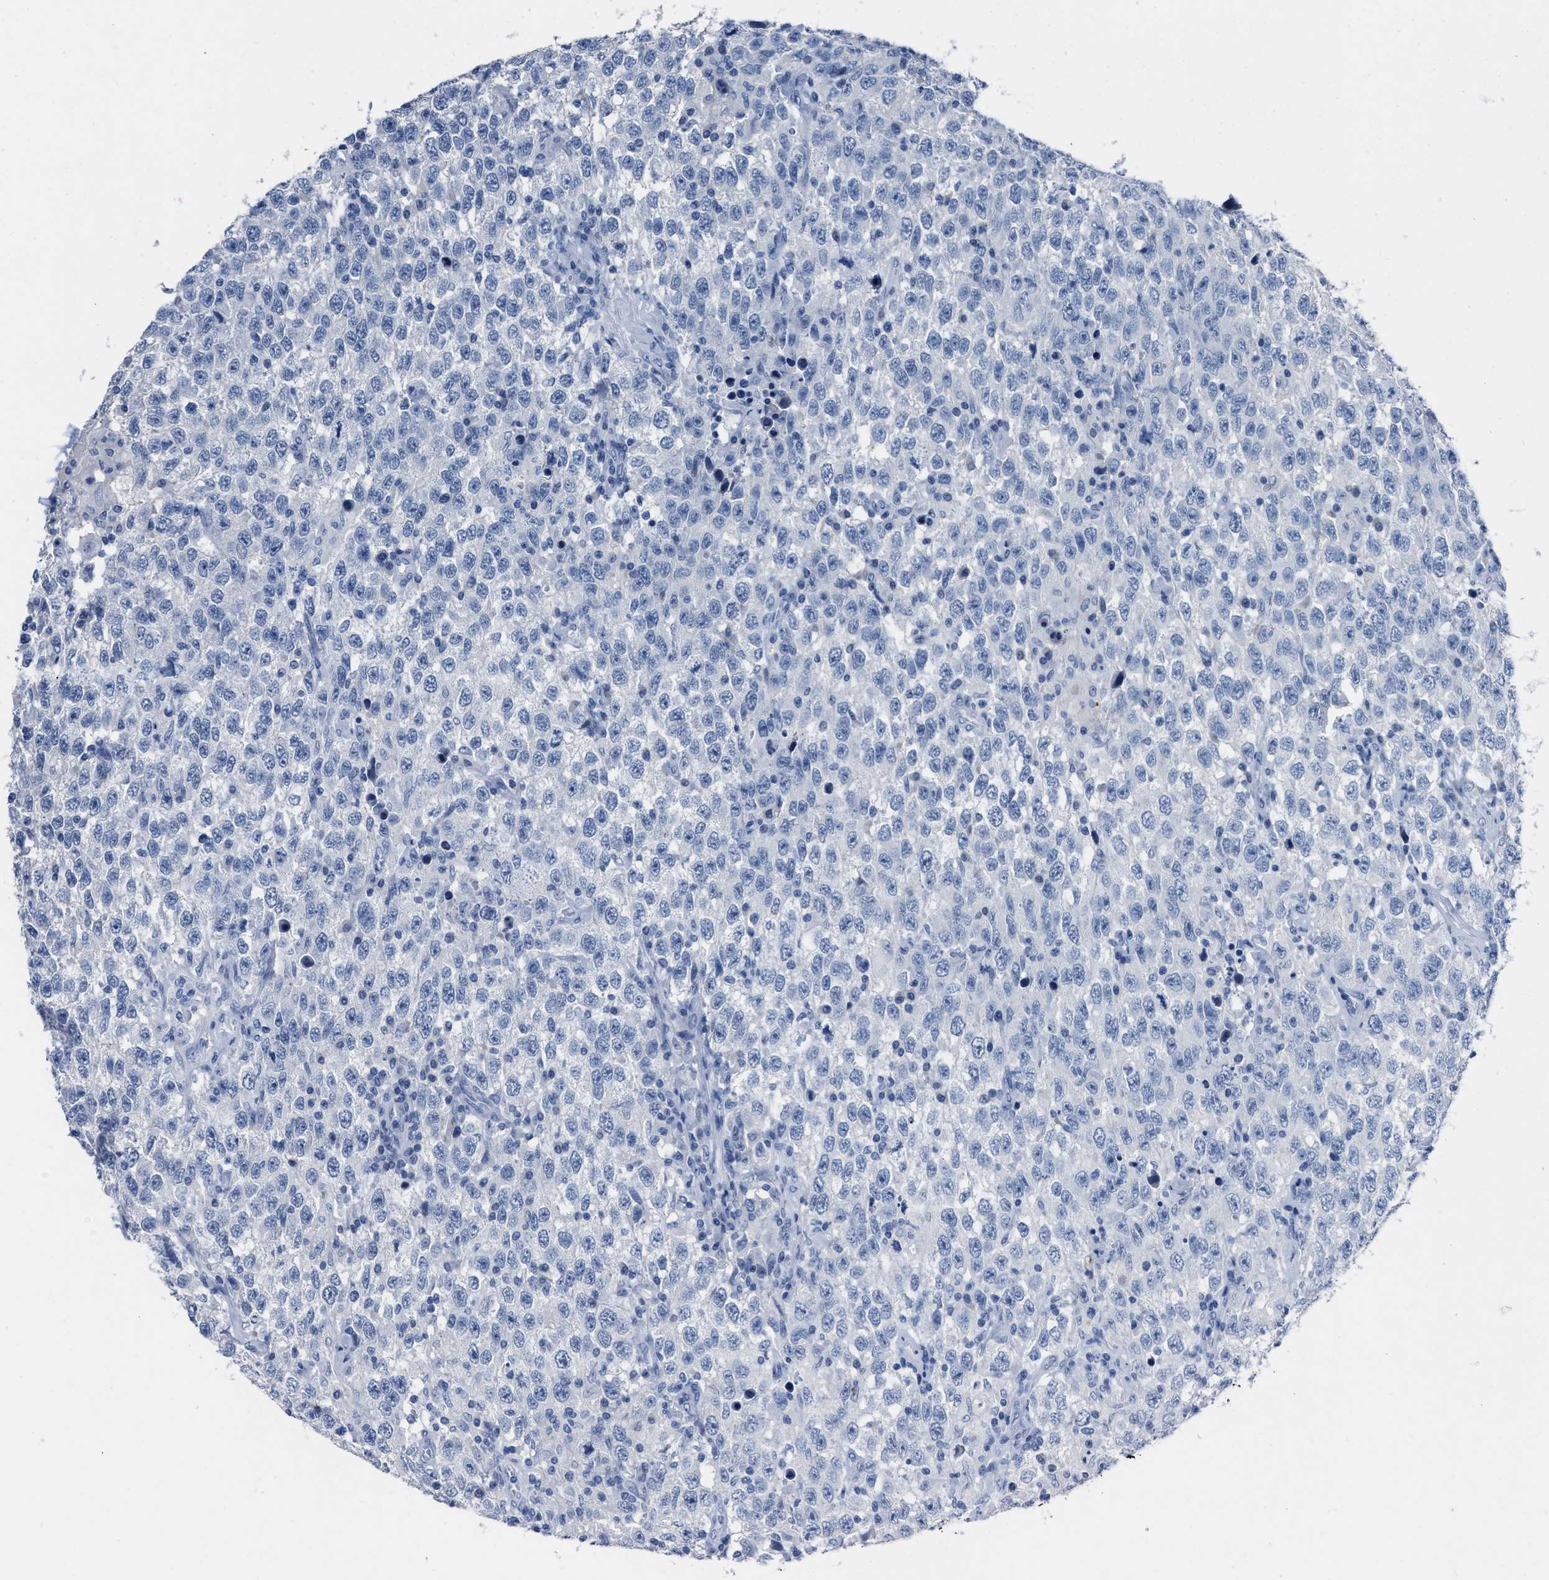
{"staining": {"intensity": "negative", "quantity": "none", "location": "none"}, "tissue": "testis cancer", "cell_type": "Tumor cells", "image_type": "cancer", "snomed": [{"axis": "morphology", "description": "Seminoma, NOS"}, {"axis": "topography", "description": "Testis"}], "caption": "Immunohistochemical staining of human testis cancer exhibits no significant expression in tumor cells.", "gene": "CEACAM5", "patient": {"sex": "male", "age": 41}}